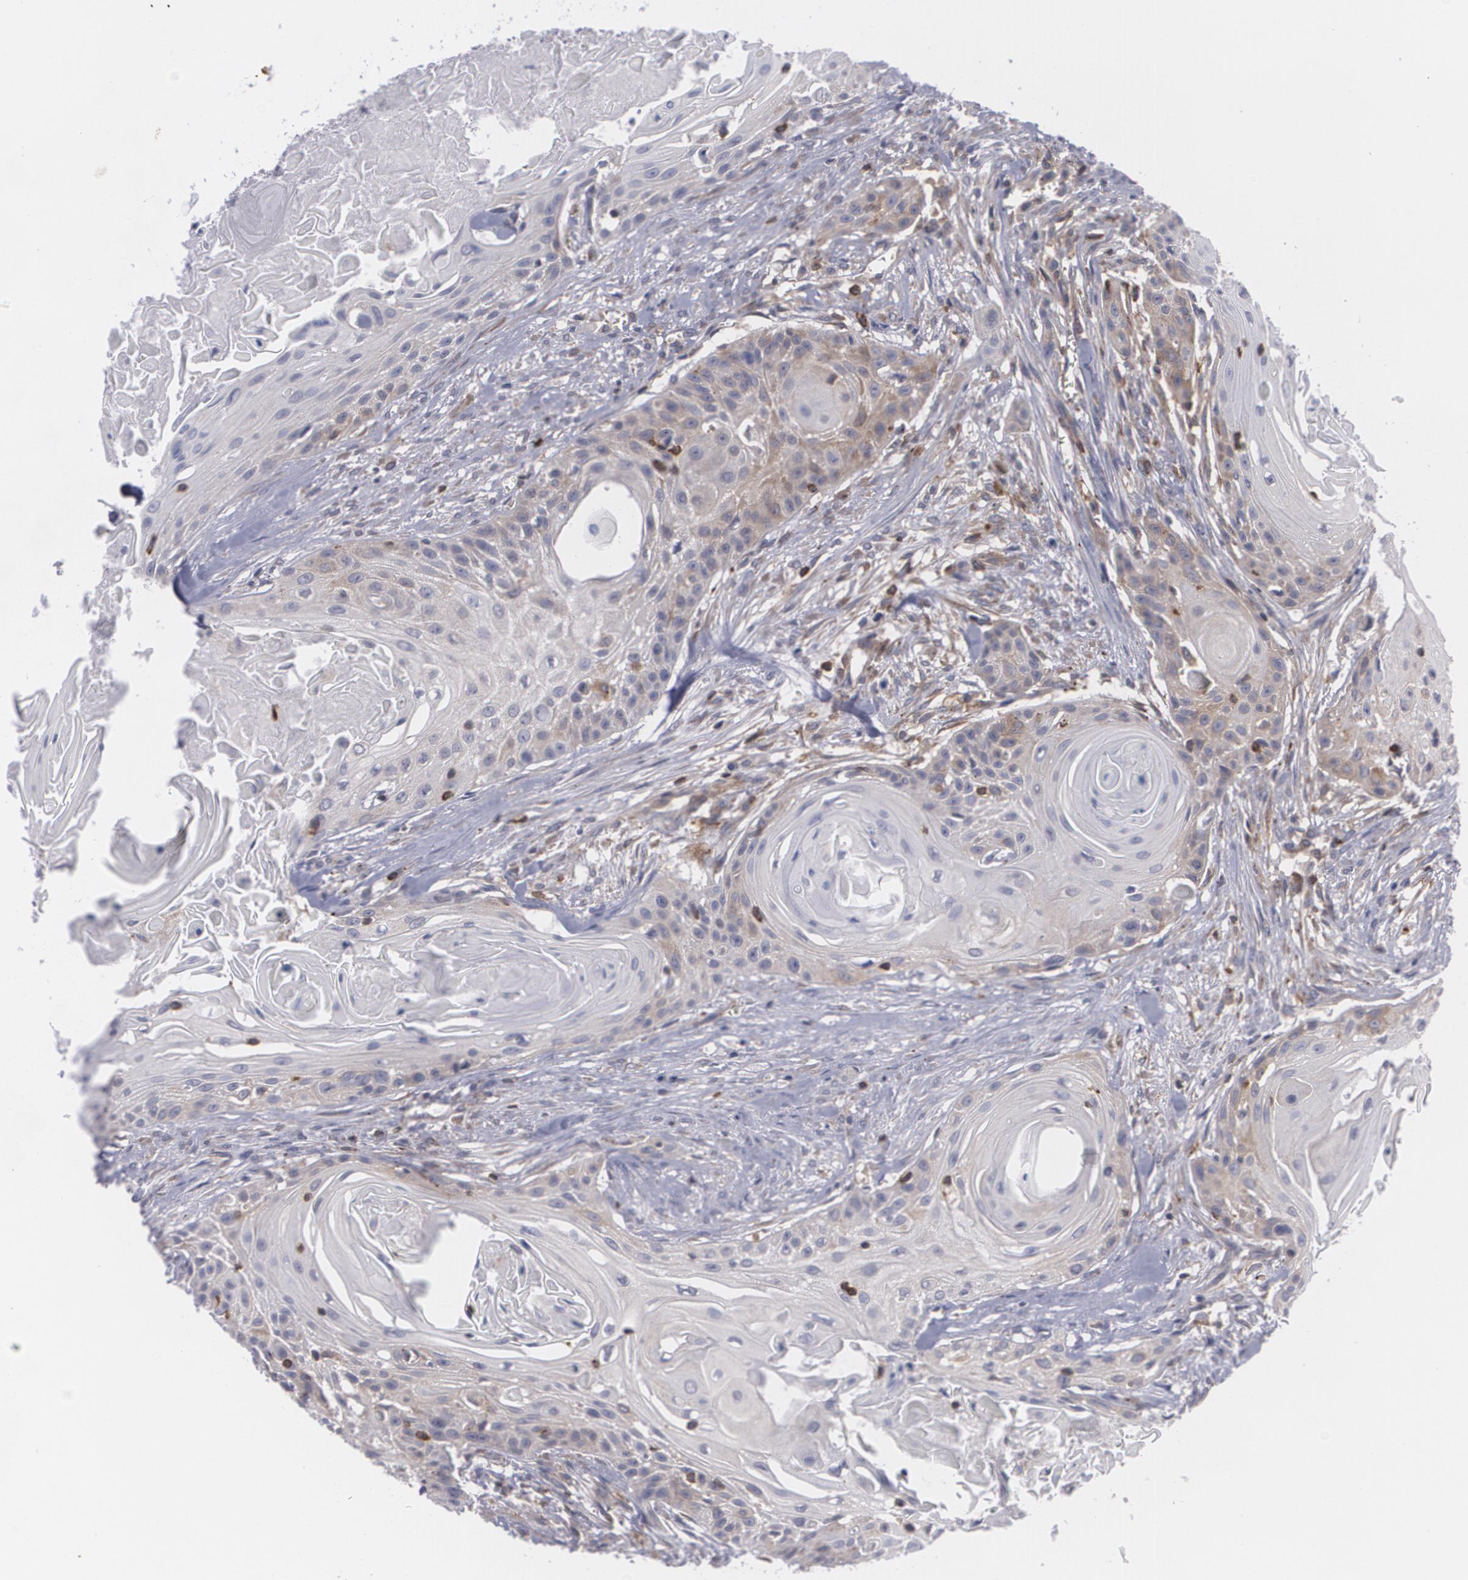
{"staining": {"intensity": "weak", "quantity": "25%-75%", "location": "cytoplasmic/membranous"}, "tissue": "head and neck cancer", "cell_type": "Tumor cells", "image_type": "cancer", "snomed": [{"axis": "morphology", "description": "Squamous cell carcinoma, NOS"}, {"axis": "morphology", "description": "Squamous cell carcinoma, metastatic, NOS"}, {"axis": "topography", "description": "Lymph node"}, {"axis": "topography", "description": "Salivary gland"}, {"axis": "topography", "description": "Head-Neck"}], "caption": "A brown stain shows weak cytoplasmic/membranous staining of a protein in human head and neck cancer (metastatic squamous cell carcinoma) tumor cells. (DAB (3,3'-diaminobenzidine) = brown stain, brightfield microscopy at high magnification).", "gene": "BIN1", "patient": {"sex": "female", "age": 74}}